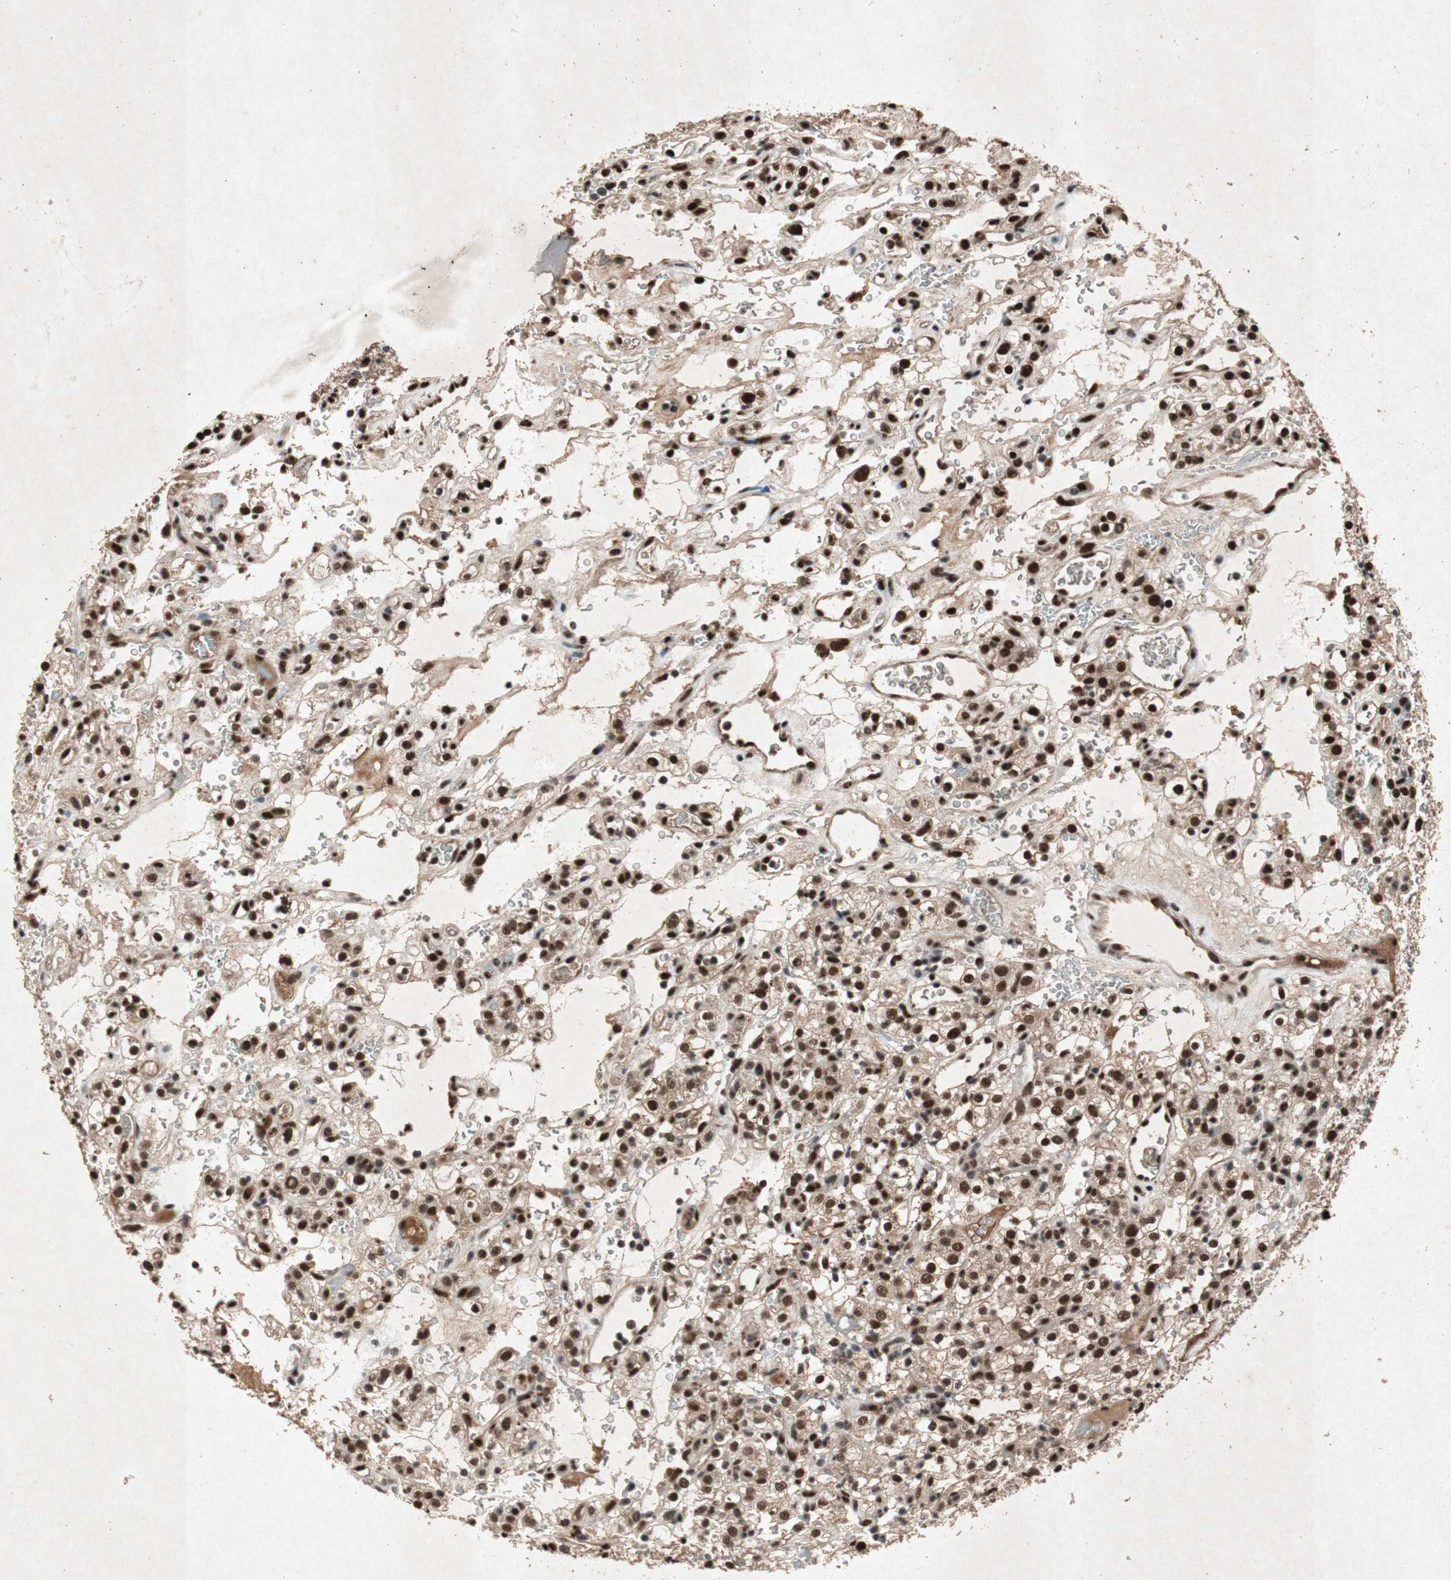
{"staining": {"intensity": "strong", "quantity": ">75%", "location": "cytoplasmic/membranous,nuclear"}, "tissue": "renal cancer", "cell_type": "Tumor cells", "image_type": "cancer", "snomed": [{"axis": "morphology", "description": "Normal tissue, NOS"}, {"axis": "morphology", "description": "Adenocarcinoma, NOS"}, {"axis": "topography", "description": "Kidney"}], "caption": "Renal cancer stained with DAB (3,3'-diaminobenzidine) IHC reveals high levels of strong cytoplasmic/membranous and nuclear expression in about >75% of tumor cells.", "gene": "PML", "patient": {"sex": "female", "age": 72}}